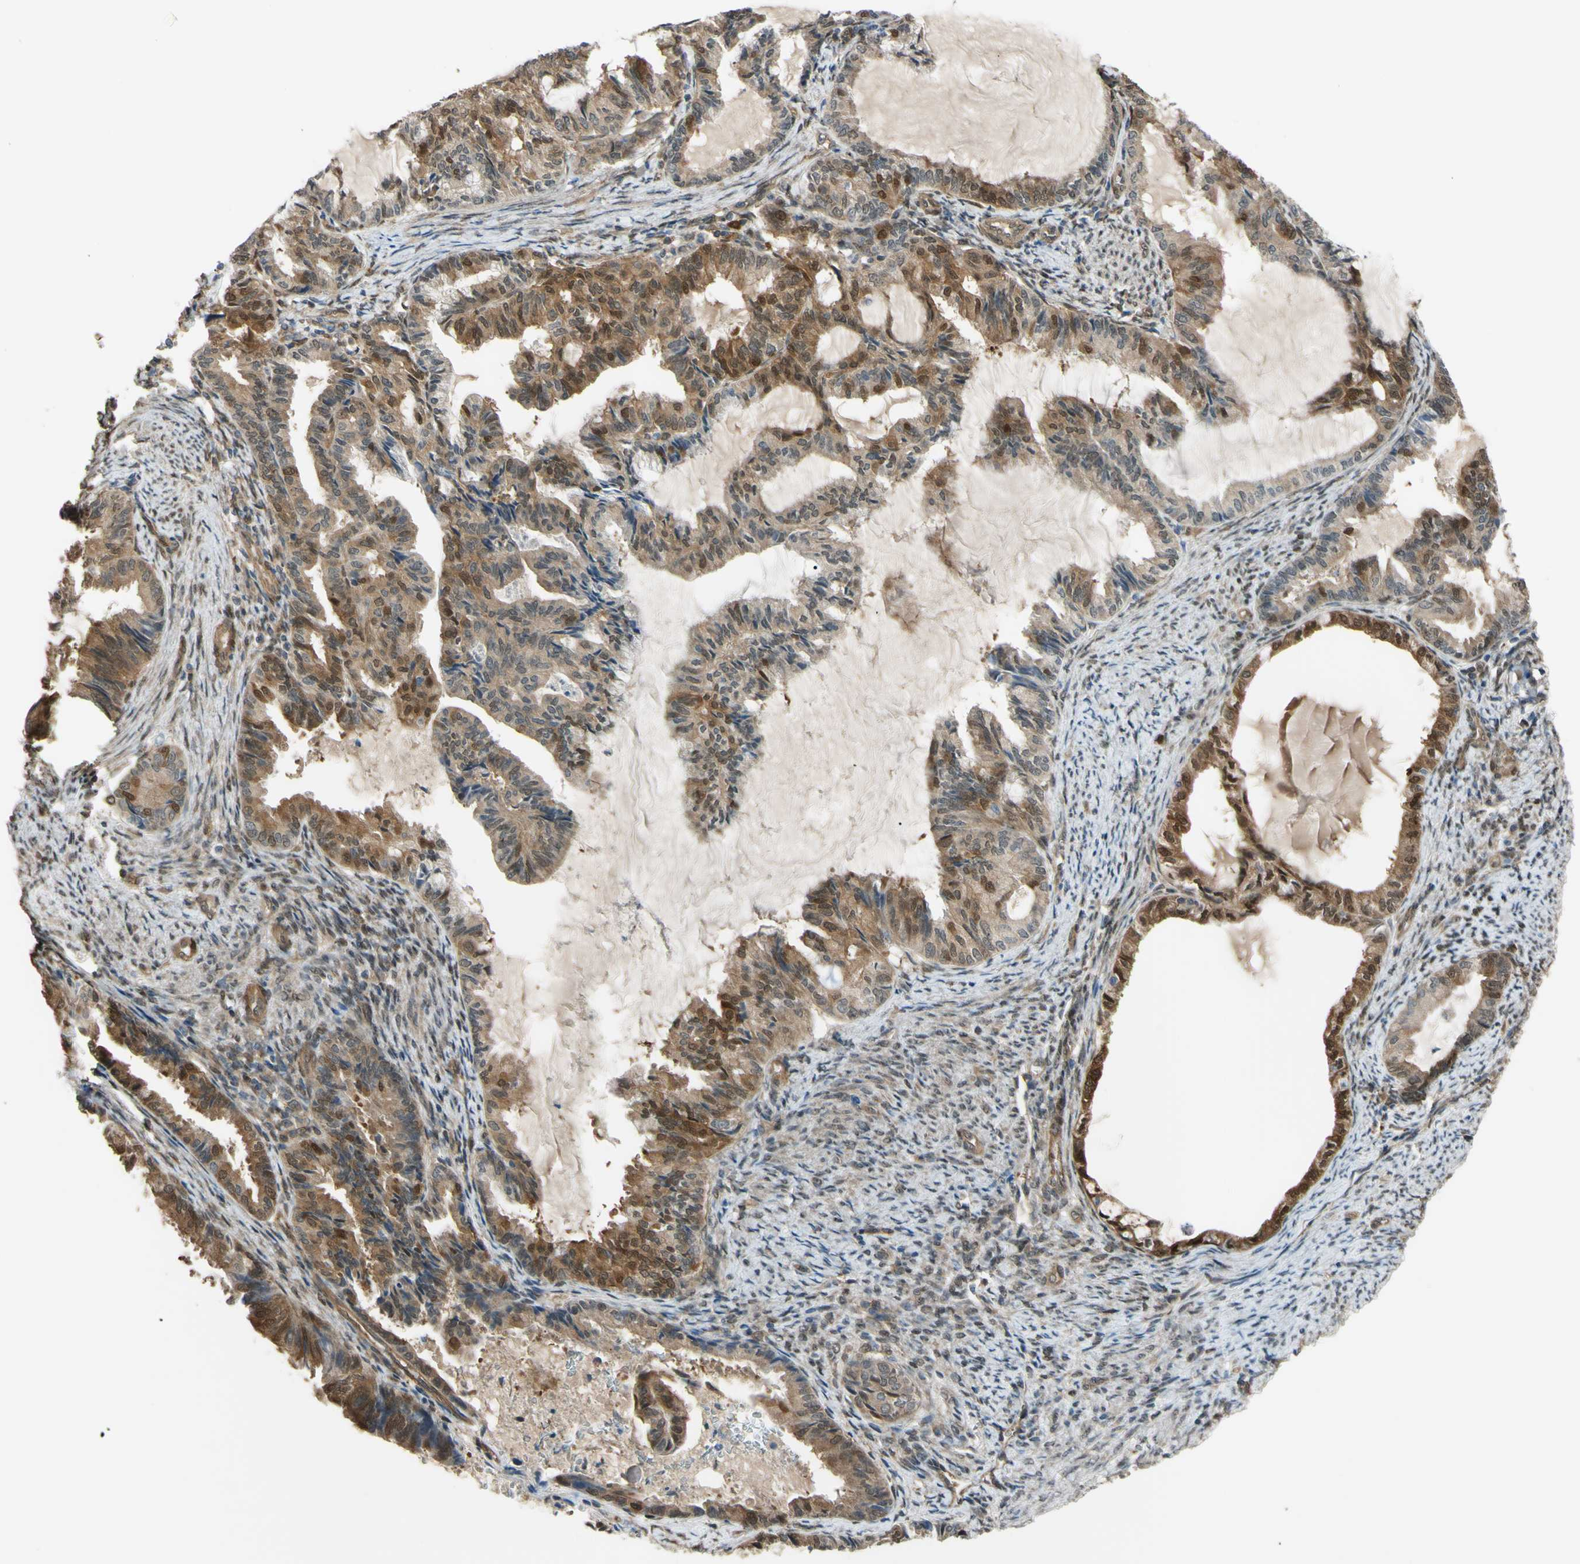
{"staining": {"intensity": "moderate", "quantity": ">75%", "location": "cytoplasmic/membranous"}, "tissue": "endometrial cancer", "cell_type": "Tumor cells", "image_type": "cancer", "snomed": [{"axis": "morphology", "description": "Adenocarcinoma, NOS"}, {"axis": "topography", "description": "Endometrium"}], "caption": "Endometrial cancer stained with a brown dye displays moderate cytoplasmic/membranous positive staining in approximately >75% of tumor cells.", "gene": "YWHAQ", "patient": {"sex": "female", "age": 86}}